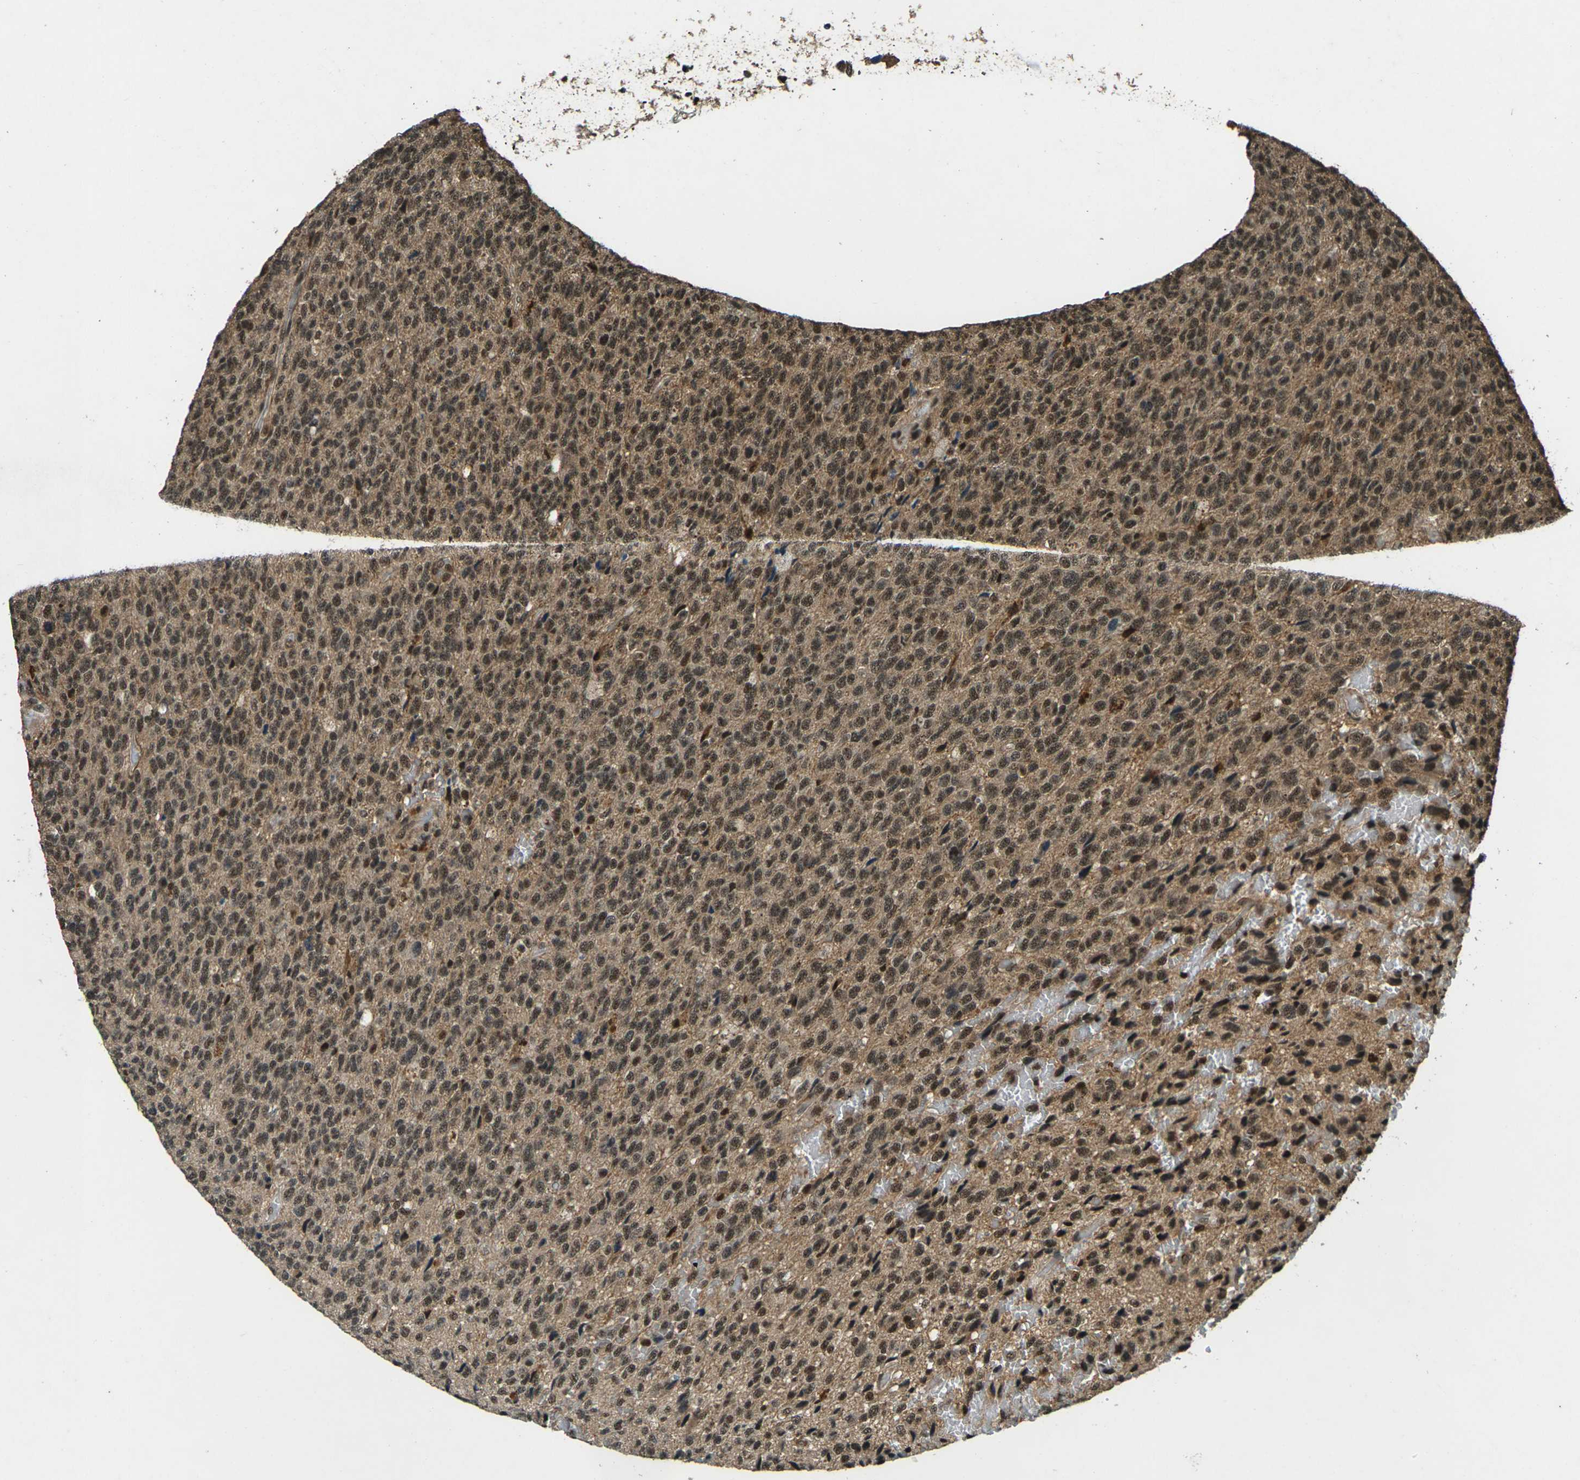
{"staining": {"intensity": "moderate", "quantity": ">75%", "location": "nuclear"}, "tissue": "glioma", "cell_type": "Tumor cells", "image_type": "cancer", "snomed": [{"axis": "morphology", "description": "Glioma, malignant, High grade"}, {"axis": "topography", "description": "pancreas cauda"}], "caption": "Human glioma stained for a protein (brown) displays moderate nuclear positive positivity in about >75% of tumor cells.", "gene": "NR4A2", "patient": {"sex": "male", "age": 60}}